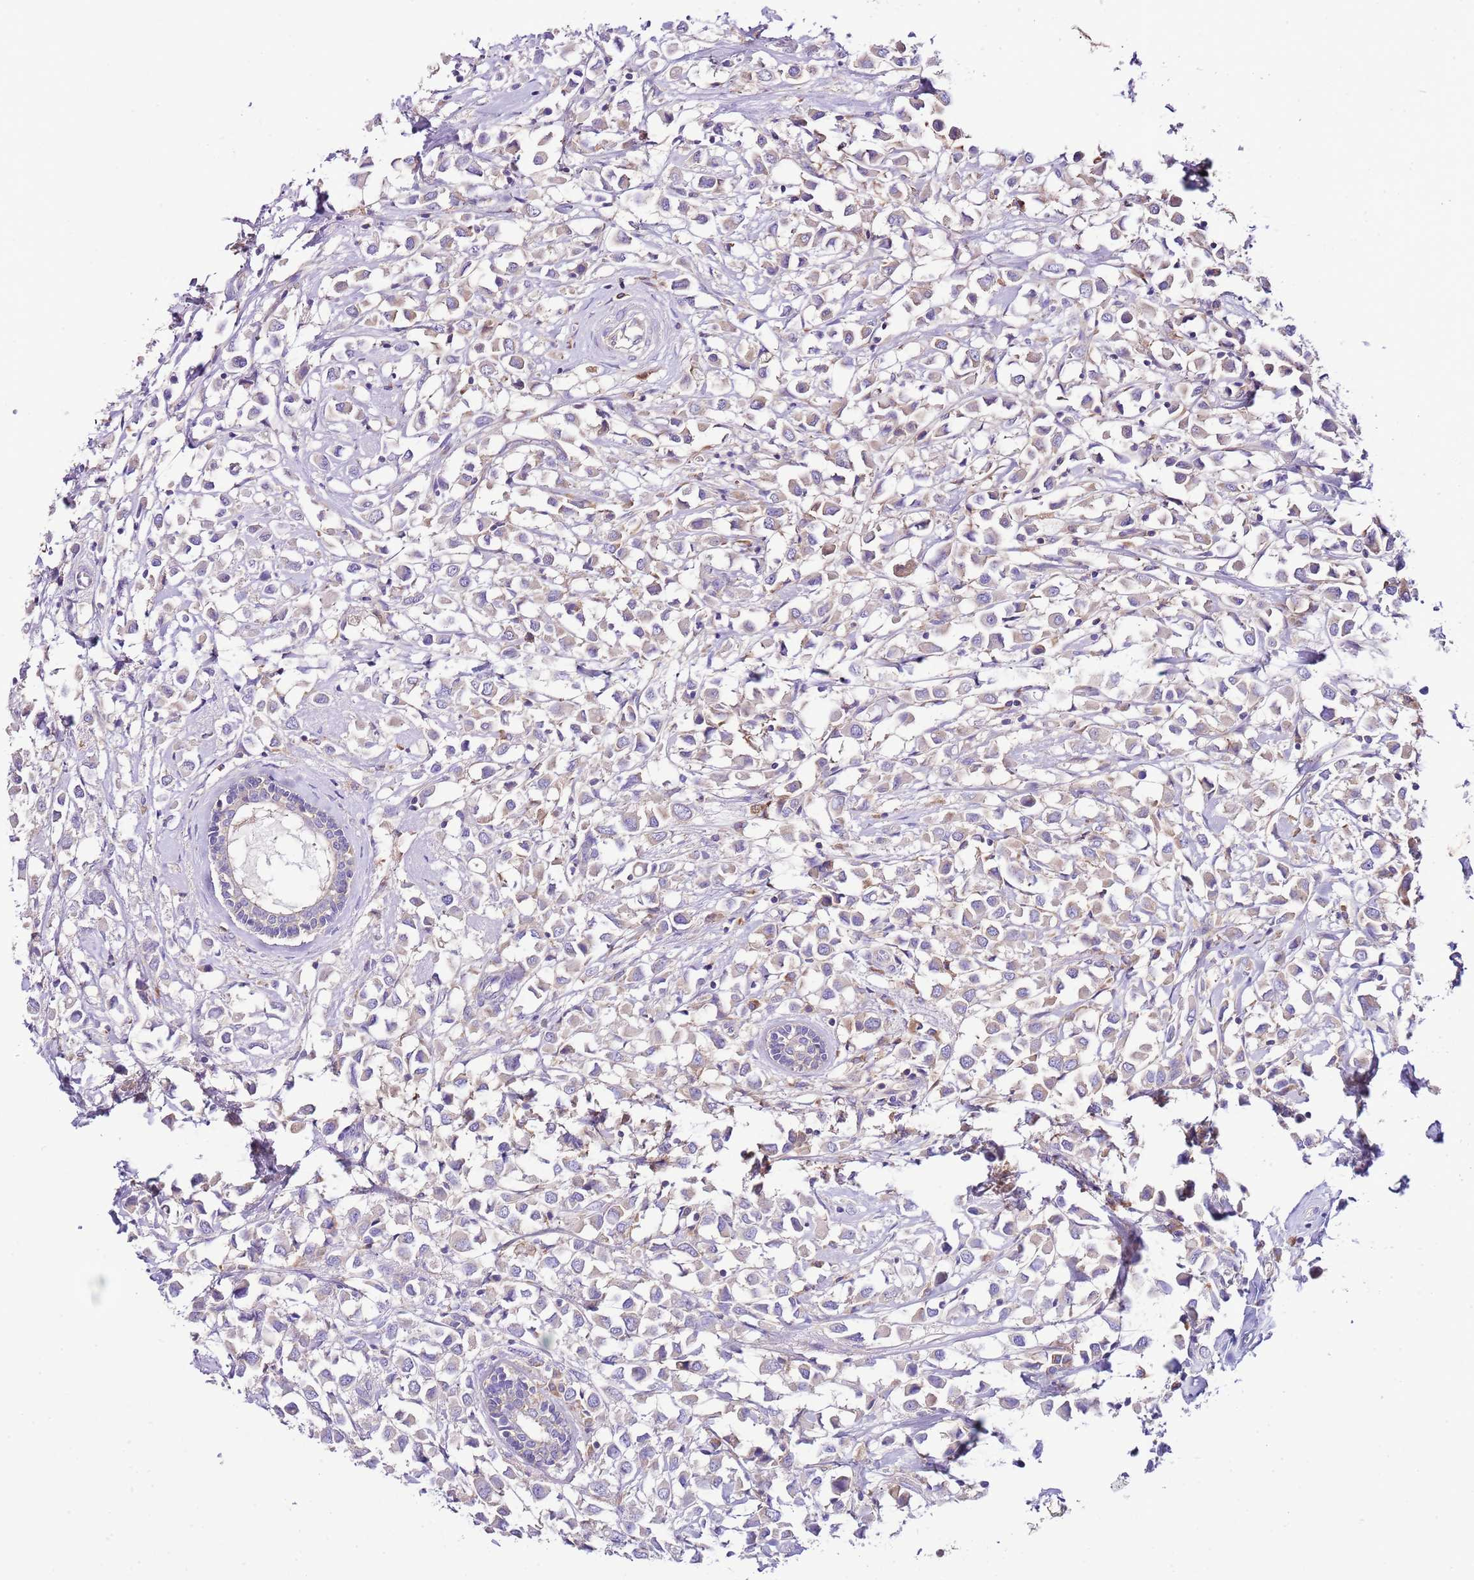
{"staining": {"intensity": "weak", "quantity": ">75%", "location": "cytoplasmic/membranous"}, "tissue": "breast cancer", "cell_type": "Tumor cells", "image_type": "cancer", "snomed": [{"axis": "morphology", "description": "Duct carcinoma"}, {"axis": "topography", "description": "Breast"}], "caption": "Immunohistochemistry staining of breast cancer (invasive ductal carcinoma), which shows low levels of weak cytoplasmic/membranous staining in approximately >75% of tumor cells indicating weak cytoplasmic/membranous protein expression. The staining was performed using DAB (brown) for protein detection and nuclei were counterstained in hematoxylin (blue).", "gene": "RPS10", "patient": {"sex": "female", "age": 61}}